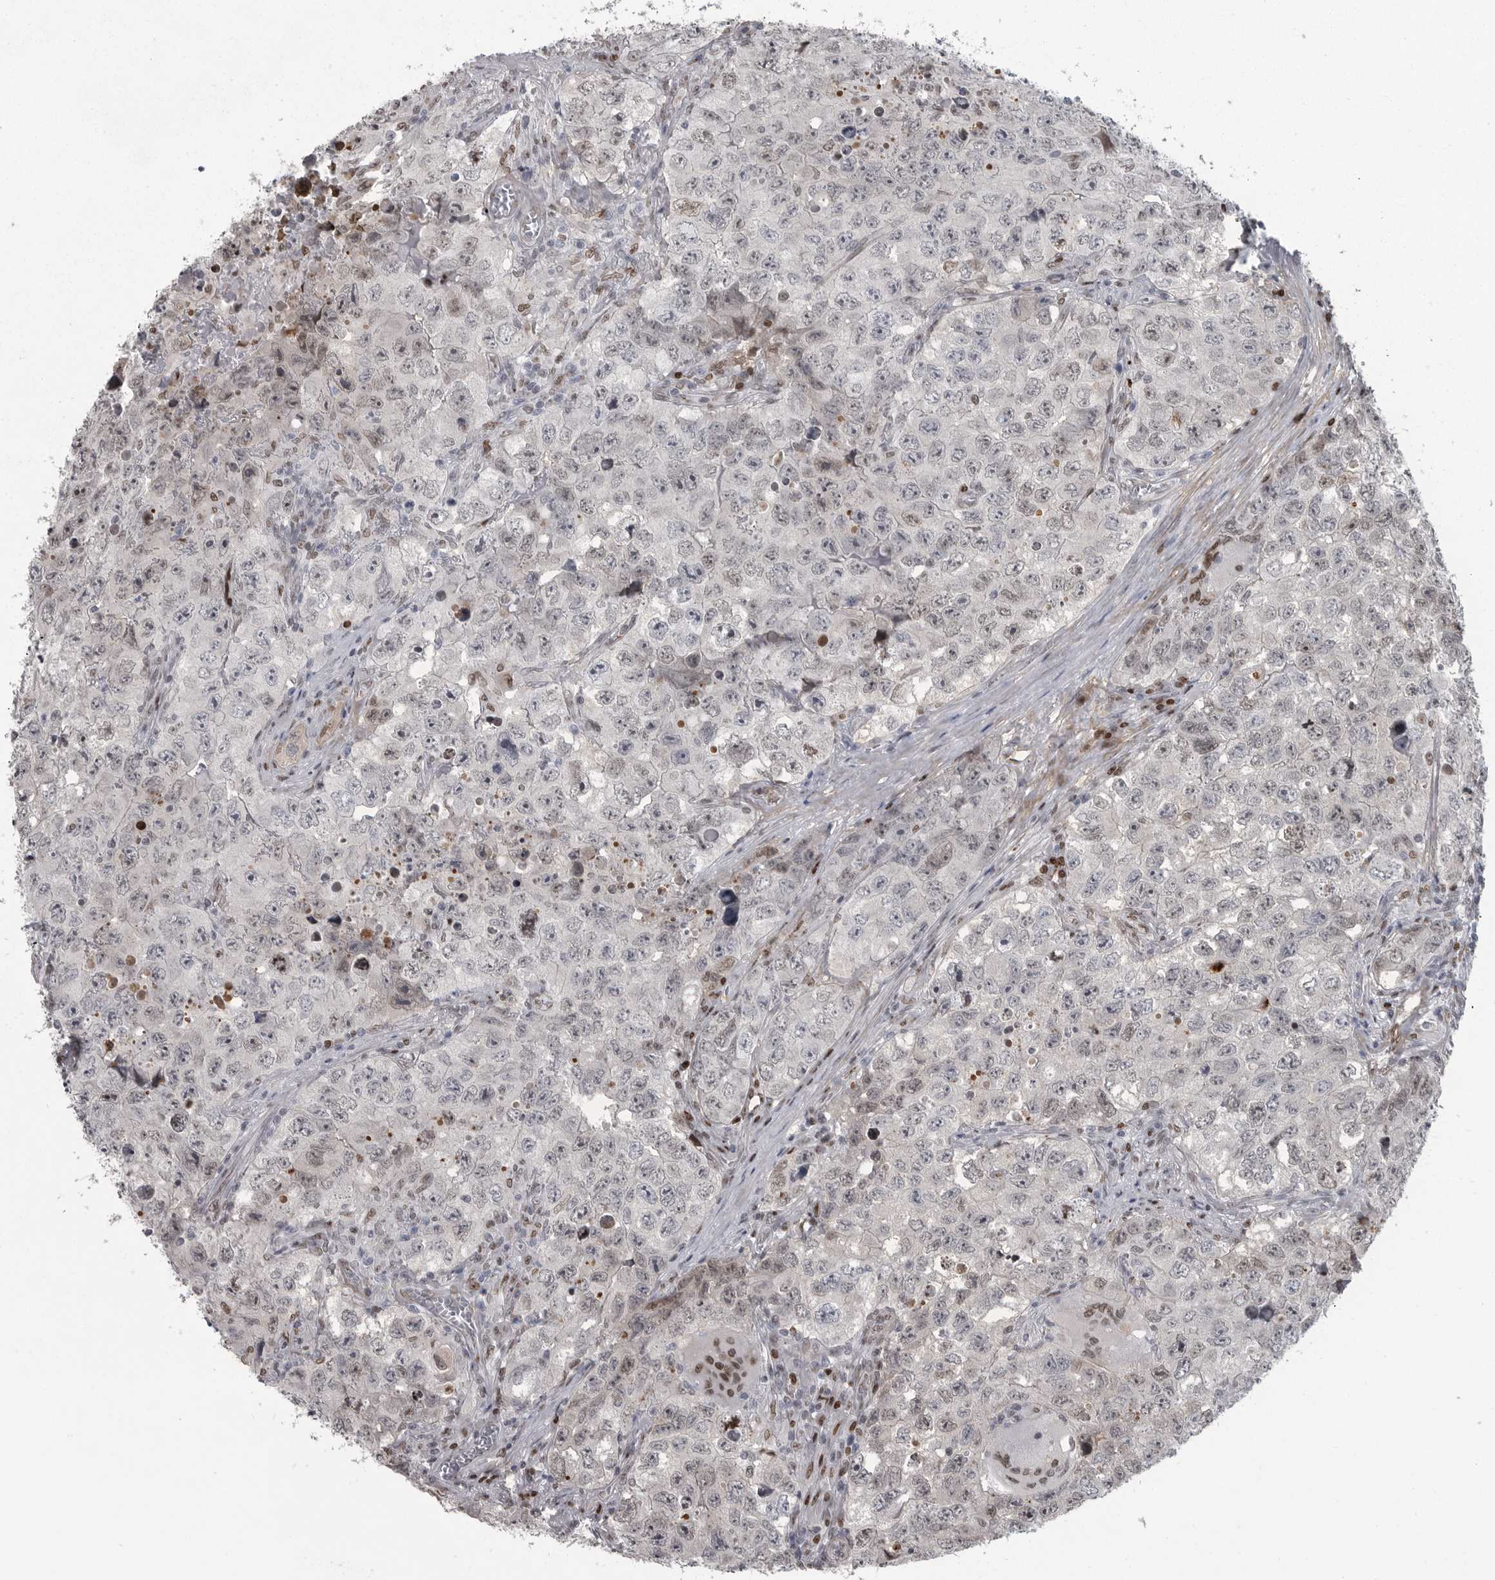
{"staining": {"intensity": "weak", "quantity": "<25%", "location": "nuclear"}, "tissue": "testis cancer", "cell_type": "Tumor cells", "image_type": "cancer", "snomed": [{"axis": "morphology", "description": "Seminoma, NOS"}, {"axis": "morphology", "description": "Carcinoma, Embryonal, NOS"}, {"axis": "topography", "description": "Testis"}], "caption": "Immunohistochemistry (IHC) micrograph of human testis embryonal carcinoma stained for a protein (brown), which demonstrates no expression in tumor cells. Brightfield microscopy of IHC stained with DAB (3,3'-diaminobenzidine) (brown) and hematoxylin (blue), captured at high magnification.", "gene": "HMGN3", "patient": {"sex": "male", "age": 43}}